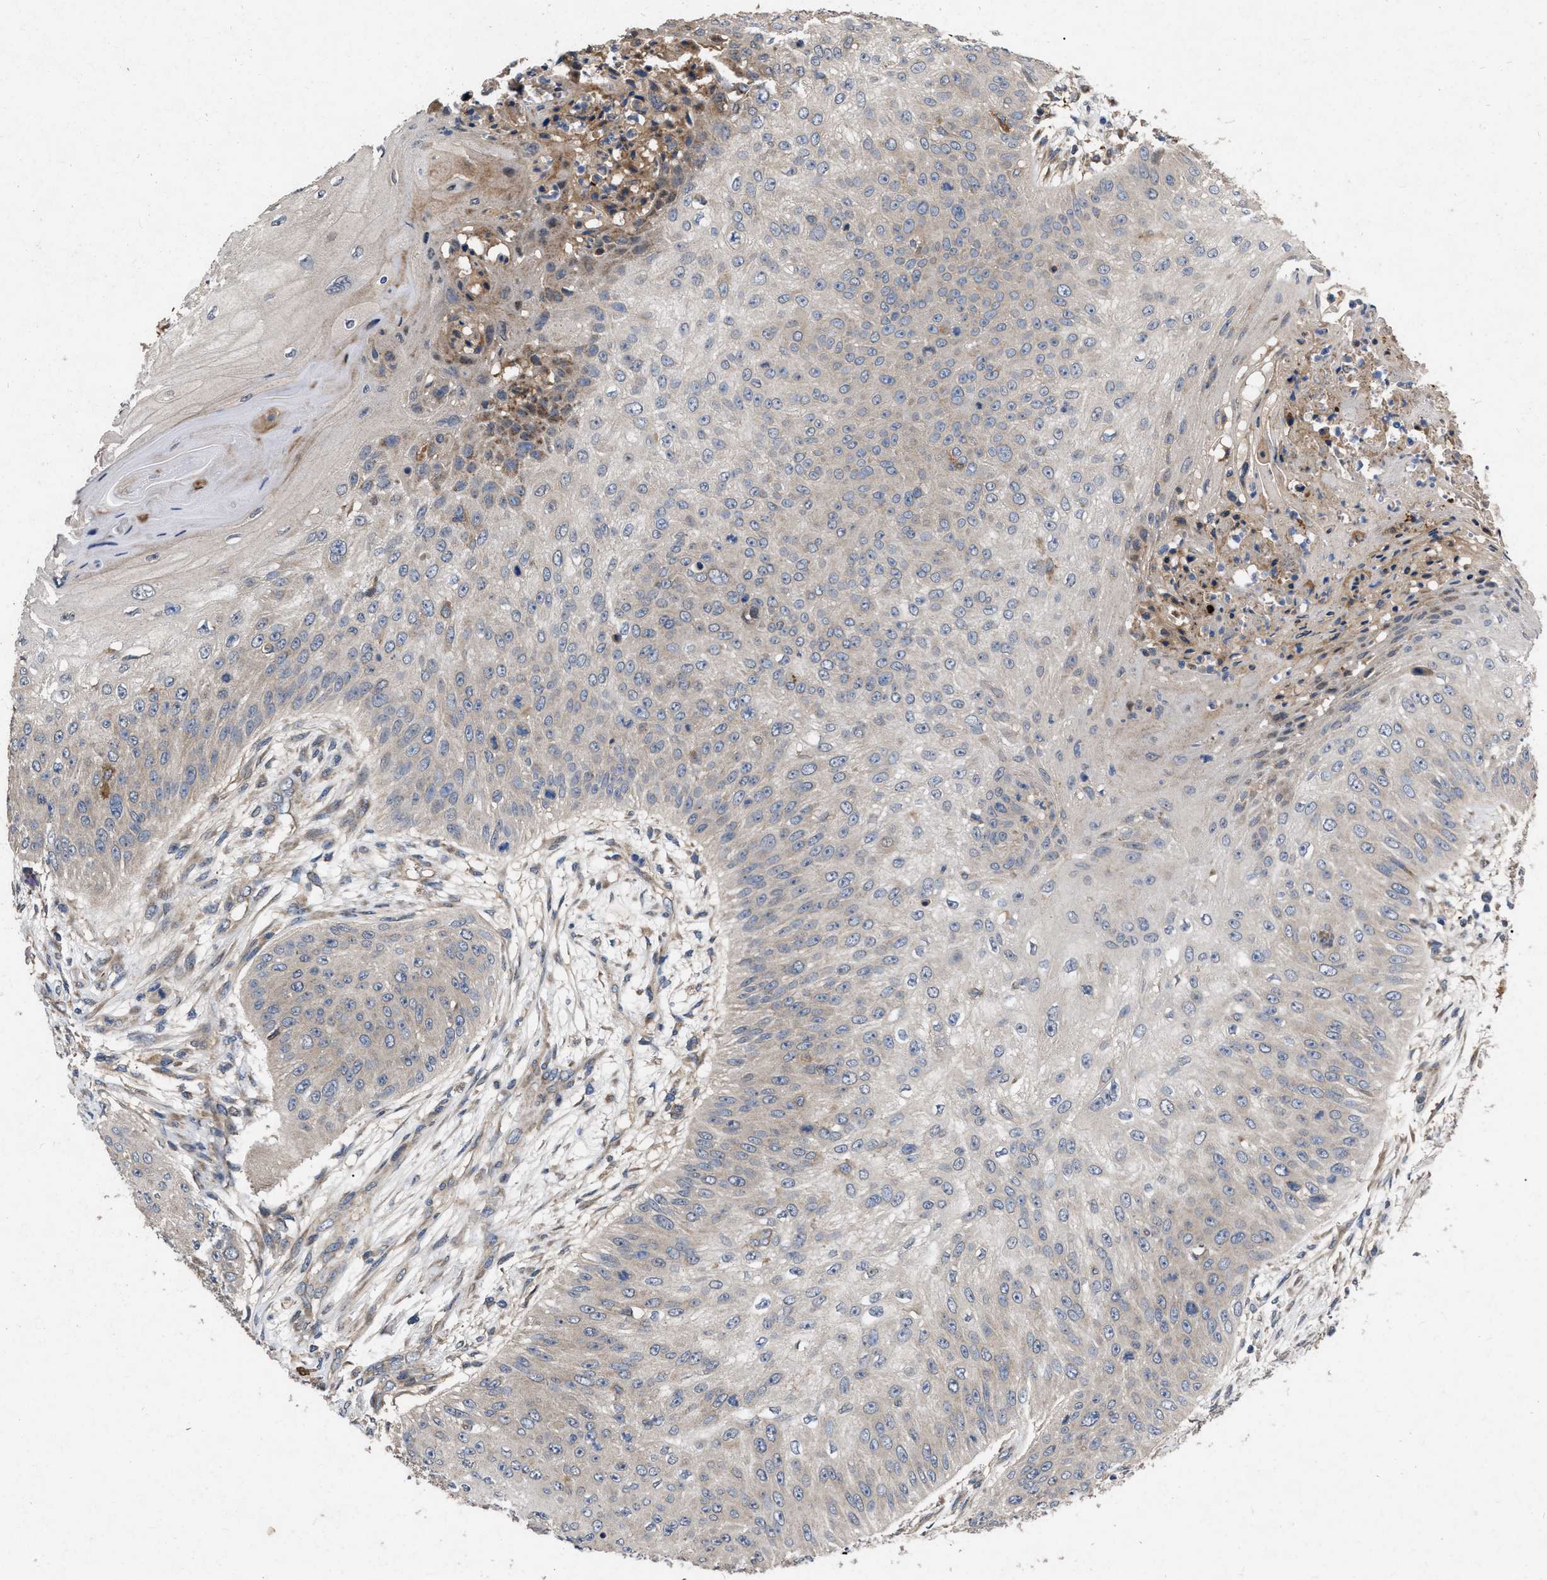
{"staining": {"intensity": "moderate", "quantity": "<25%", "location": "cytoplasmic/membranous"}, "tissue": "skin cancer", "cell_type": "Tumor cells", "image_type": "cancer", "snomed": [{"axis": "morphology", "description": "Squamous cell carcinoma, NOS"}, {"axis": "topography", "description": "Skin"}], "caption": "IHC of skin cancer (squamous cell carcinoma) displays low levels of moderate cytoplasmic/membranous expression in about <25% of tumor cells.", "gene": "CDKN2C", "patient": {"sex": "female", "age": 80}}